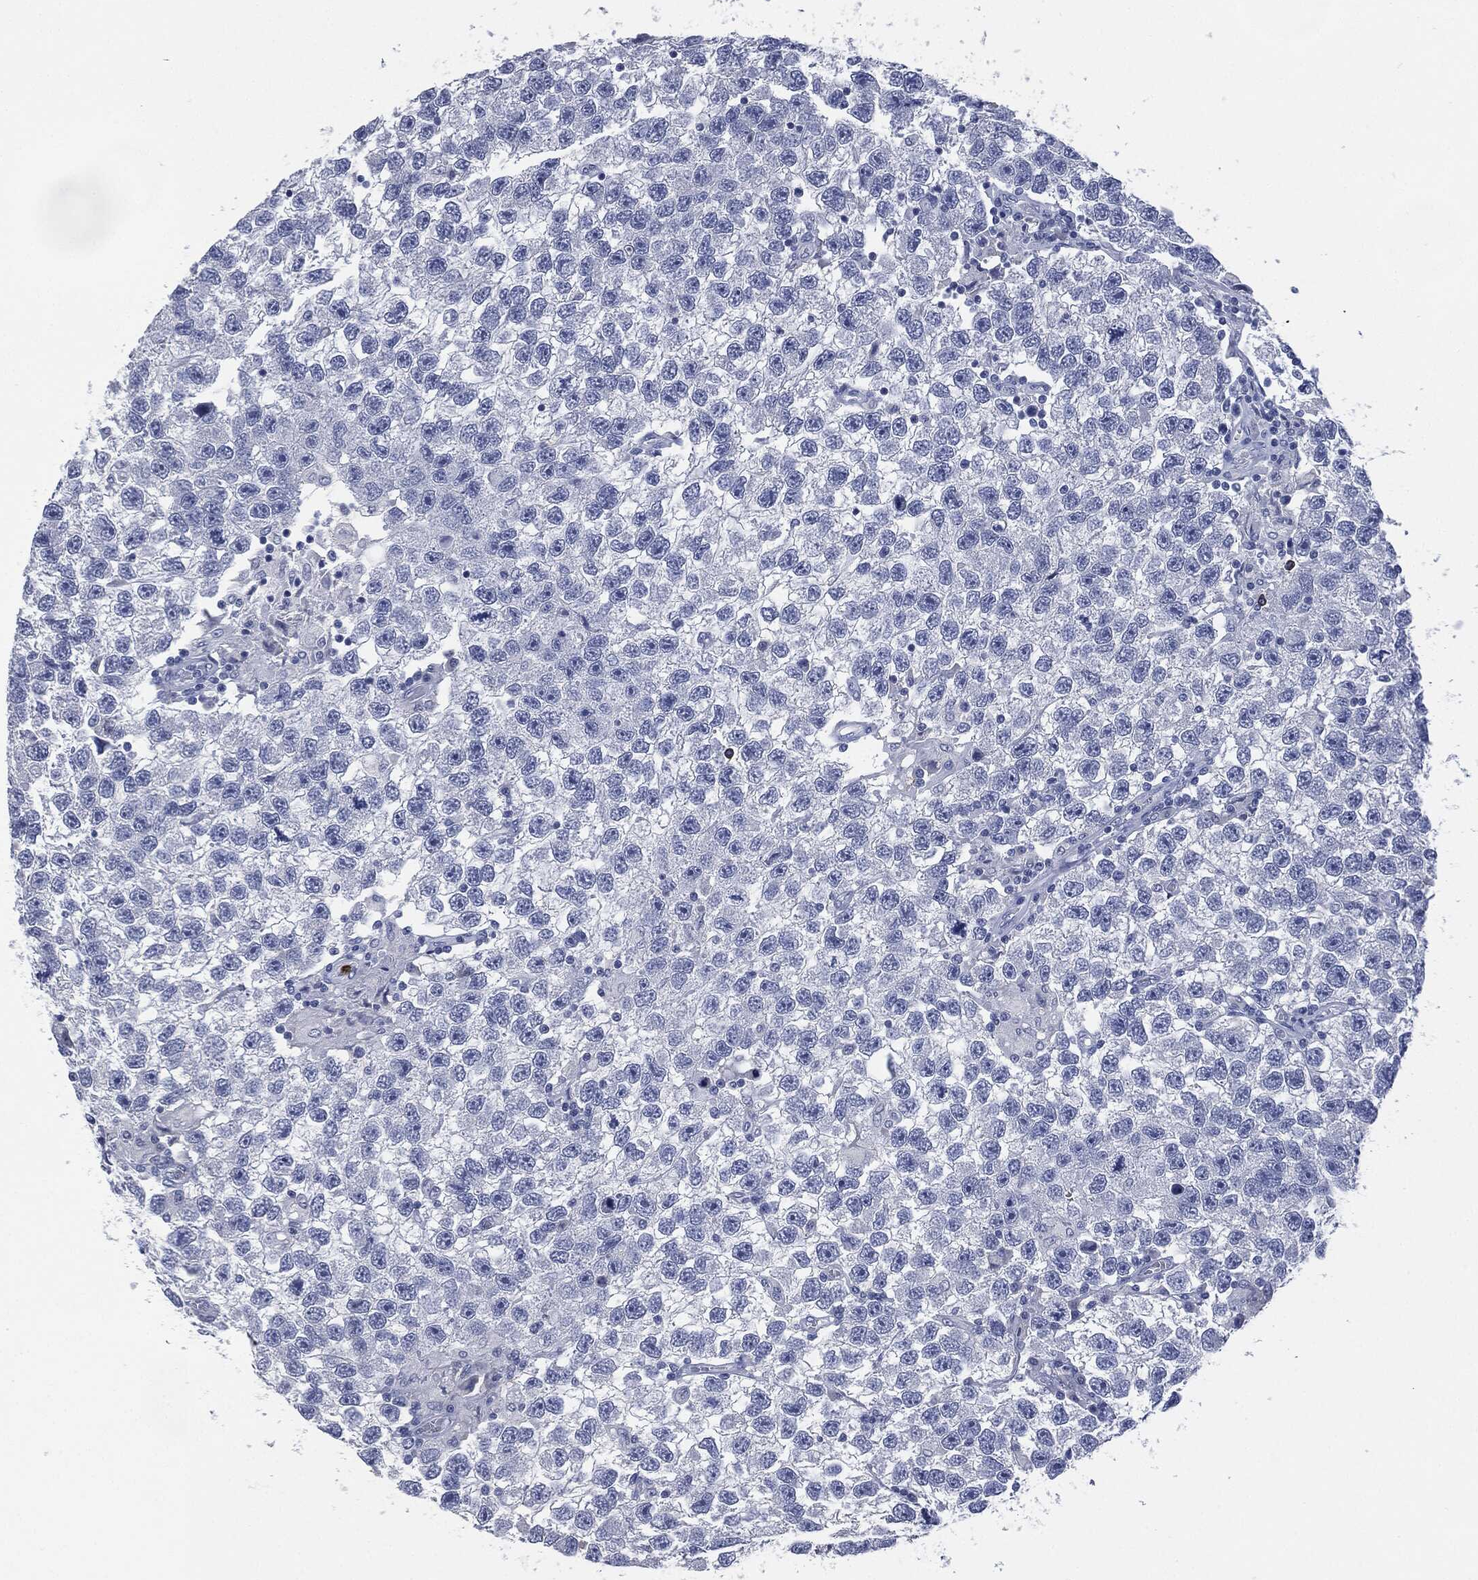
{"staining": {"intensity": "negative", "quantity": "none", "location": "none"}, "tissue": "testis cancer", "cell_type": "Tumor cells", "image_type": "cancer", "snomed": [{"axis": "morphology", "description": "Seminoma, NOS"}, {"axis": "topography", "description": "Testis"}], "caption": "Immunohistochemistry photomicrograph of human seminoma (testis) stained for a protein (brown), which displays no expression in tumor cells.", "gene": "CEACAM8", "patient": {"sex": "male", "age": 26}}